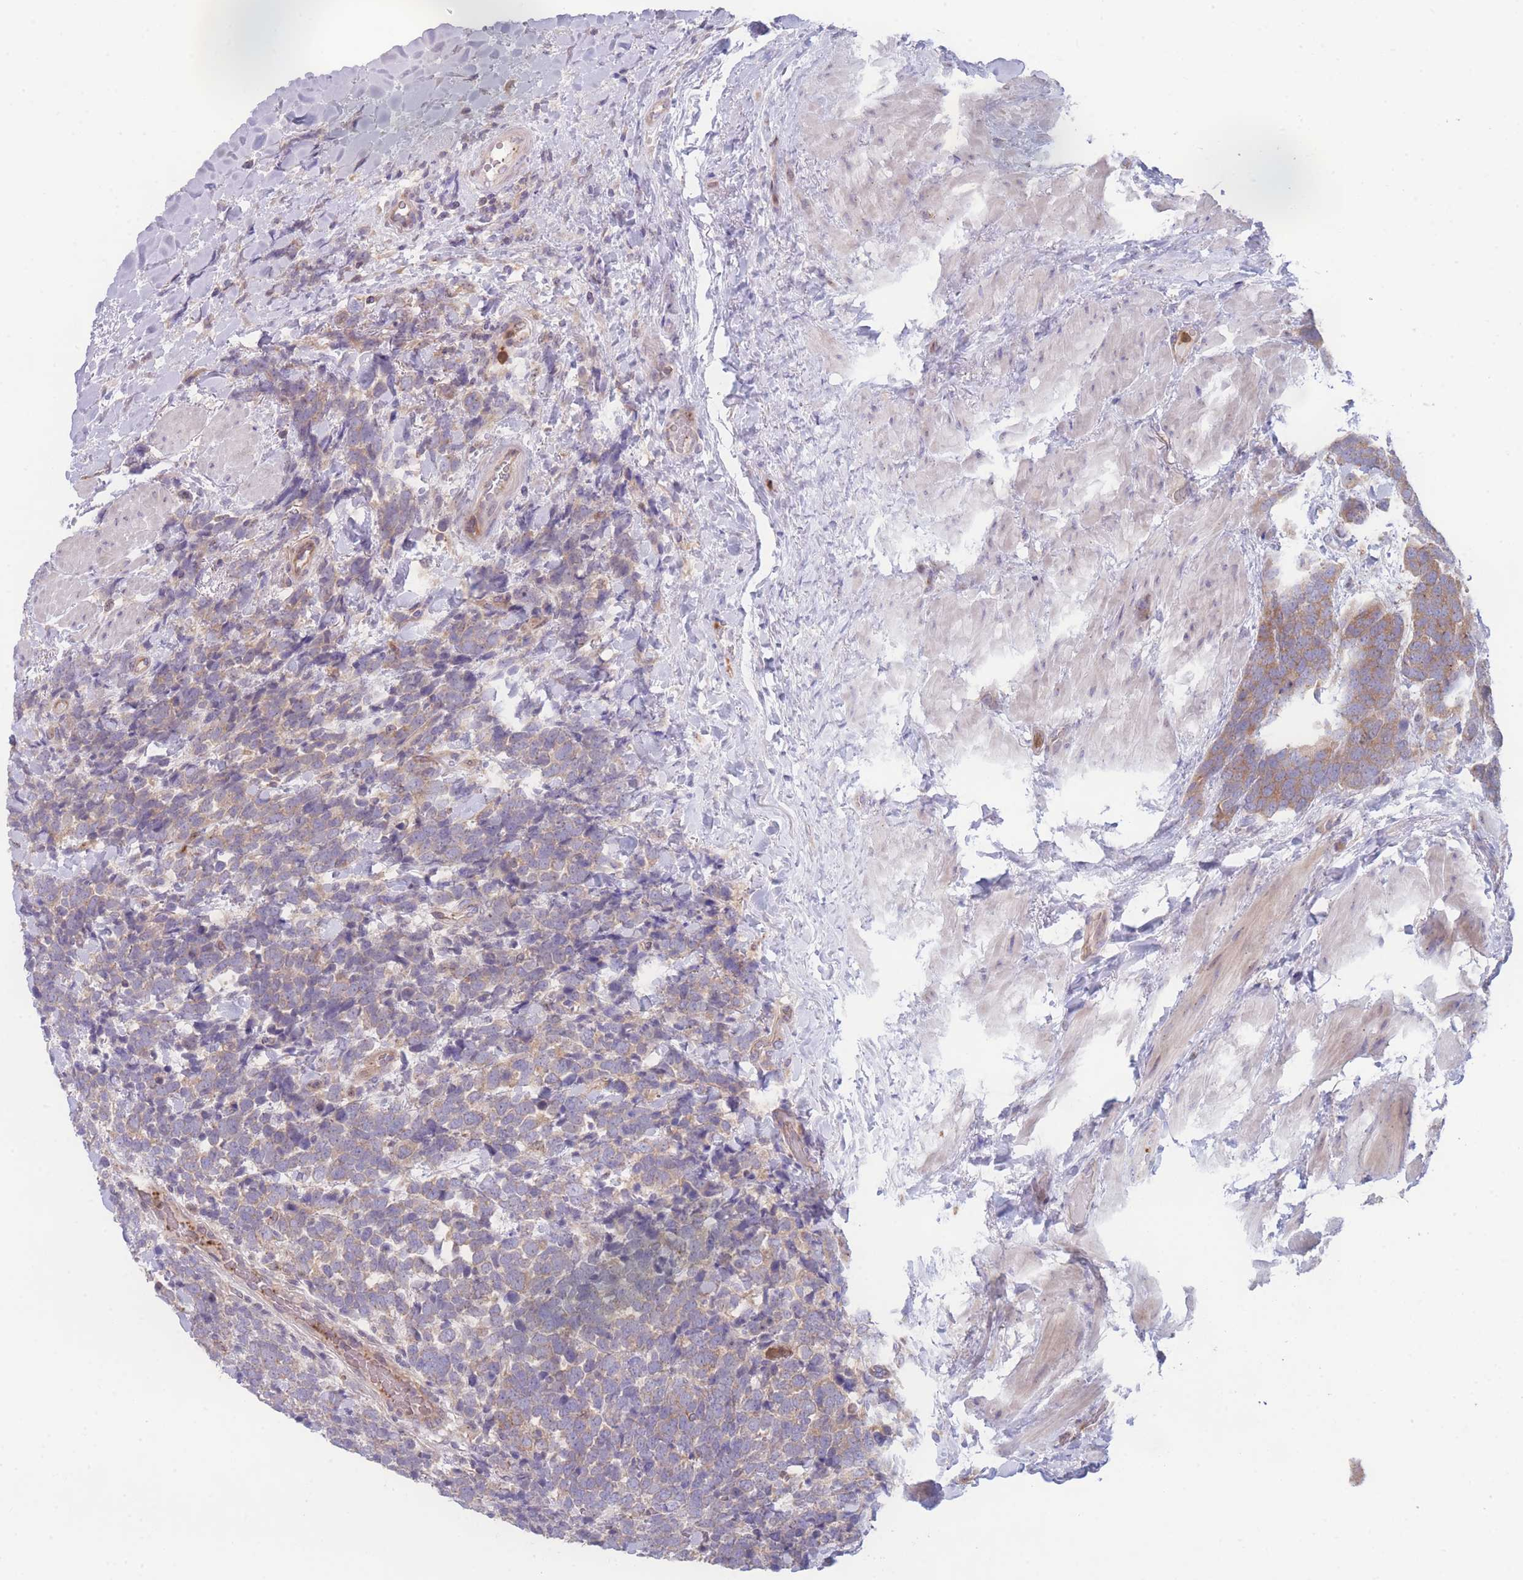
{"staining": {"intensity": "weak", "quantity": "25%-75%", "location": "cytoplasmic/membranous"}, "tissue": "urothelial cancer", "cell_type": "Tumor cells", "image_type": "cancer", "snomed": [{"axis": "morphology", "description": "Urothelial carcinoma, High grade"}, {"axis": "topography", "description": "Urinary bladder"}], "caption": "DAB (3,3'-diaminobenzidine) immunohistochemical staining of human high-grade urothelial carcinoma displays weak cytoplasmic/membranous protein staining in approximately 25%-75% of tumor cells.", "gene": "STEAP3", "patient": {"sex": "female", "age": 82}}